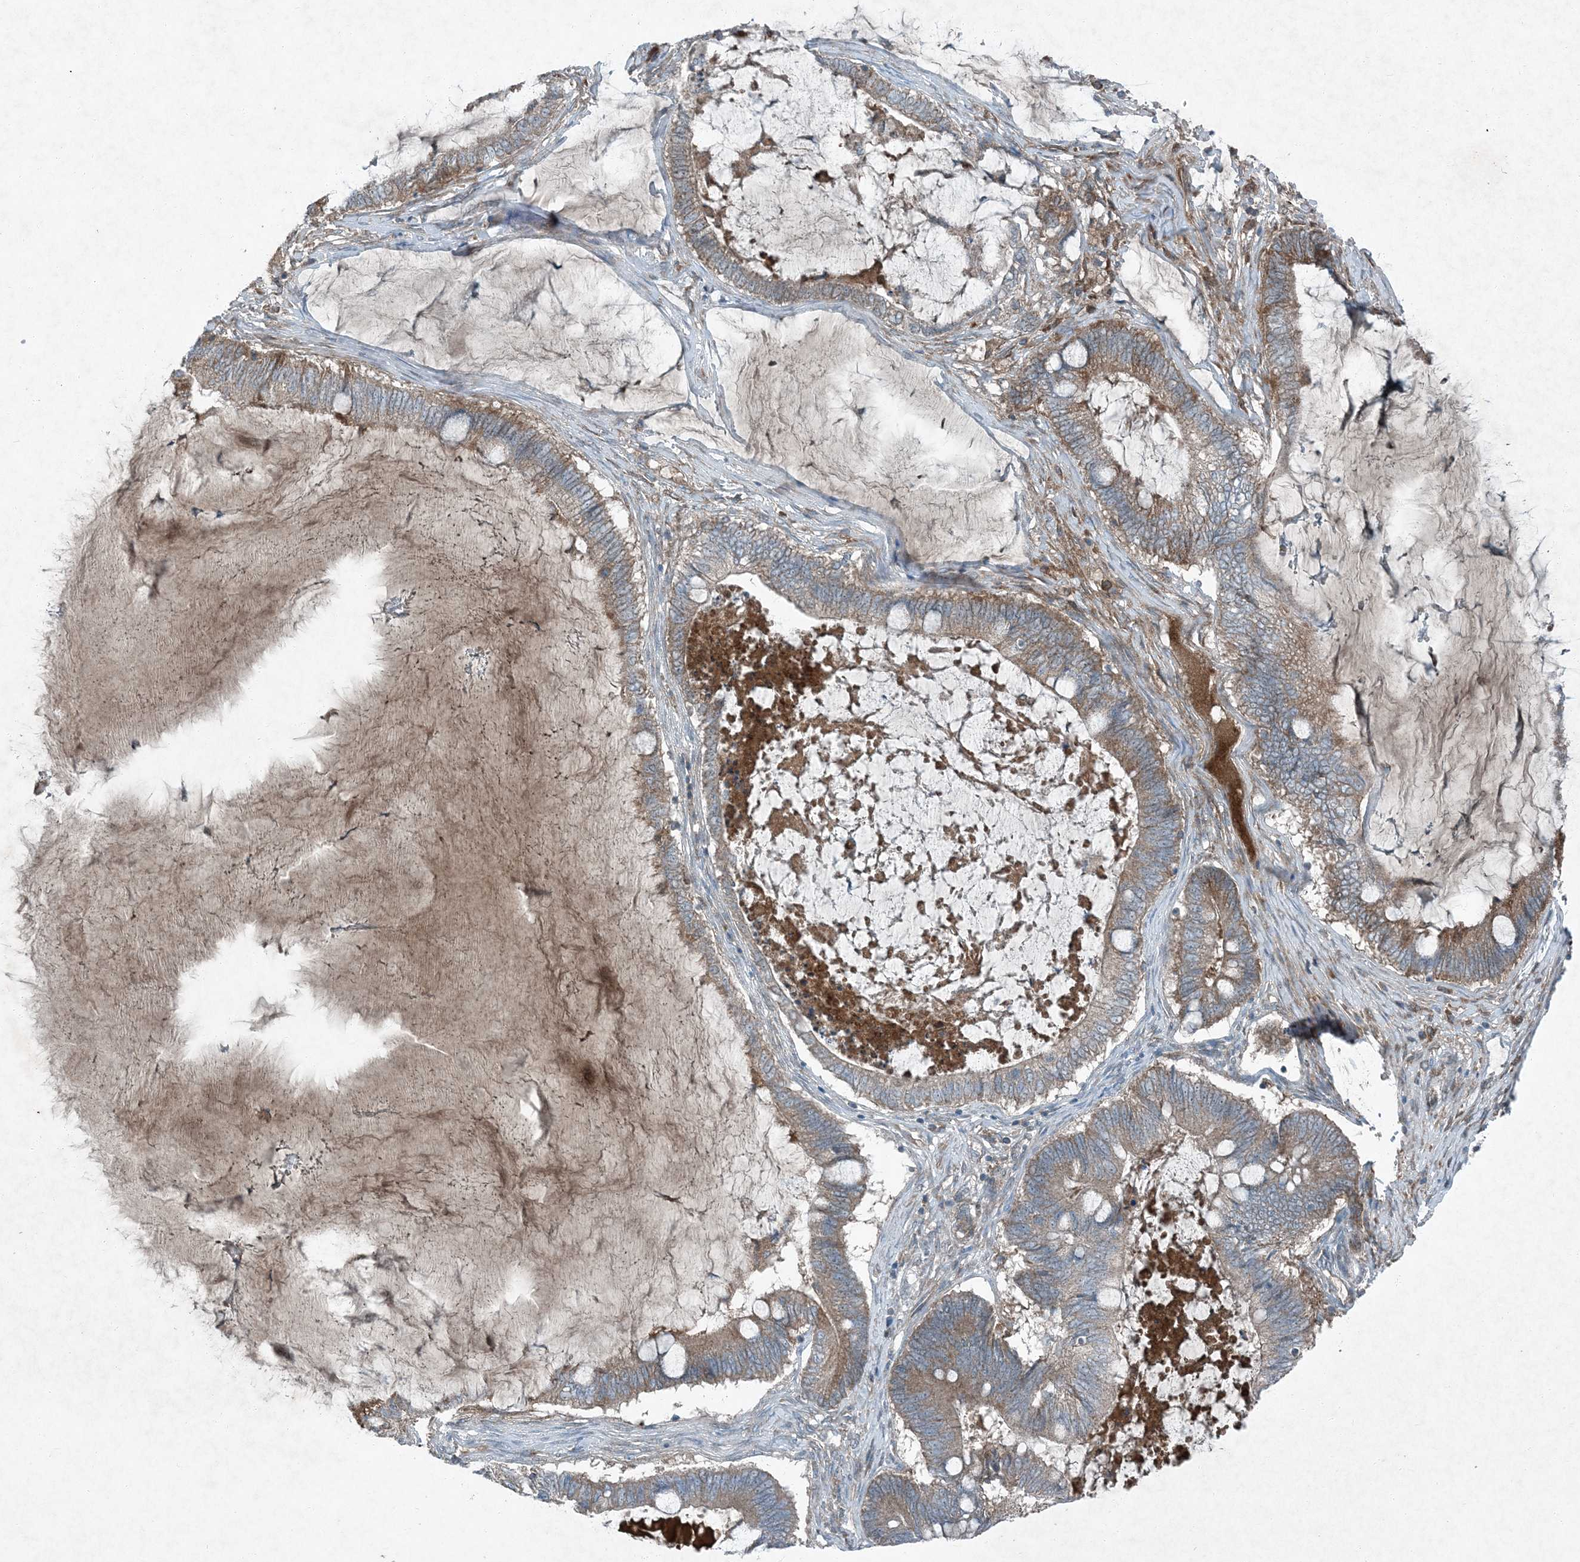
{"staining": {"intensity": "moderate", "quantity": "25%-75%", "location": "cytoplasmic/membranous"}, "tissue": "ovarian cancer", "cell_type": "Tumor cells", "image_type": "cancer", "snomed": [{"axis": "morphology", "description": "Cystadenocarcinoma, mucinous, NOS"}, {"axis": "topography", "description": "Ovary"}], "caption": "Protein expression analysis of ovarian mucinous cystadenocarcinoma demonstrates moderate cytoplasmic/membranous staining in about 25%-75% of tumor cells.", "gene": "APOM", "patient": {"sex": "female", "age": 61}}